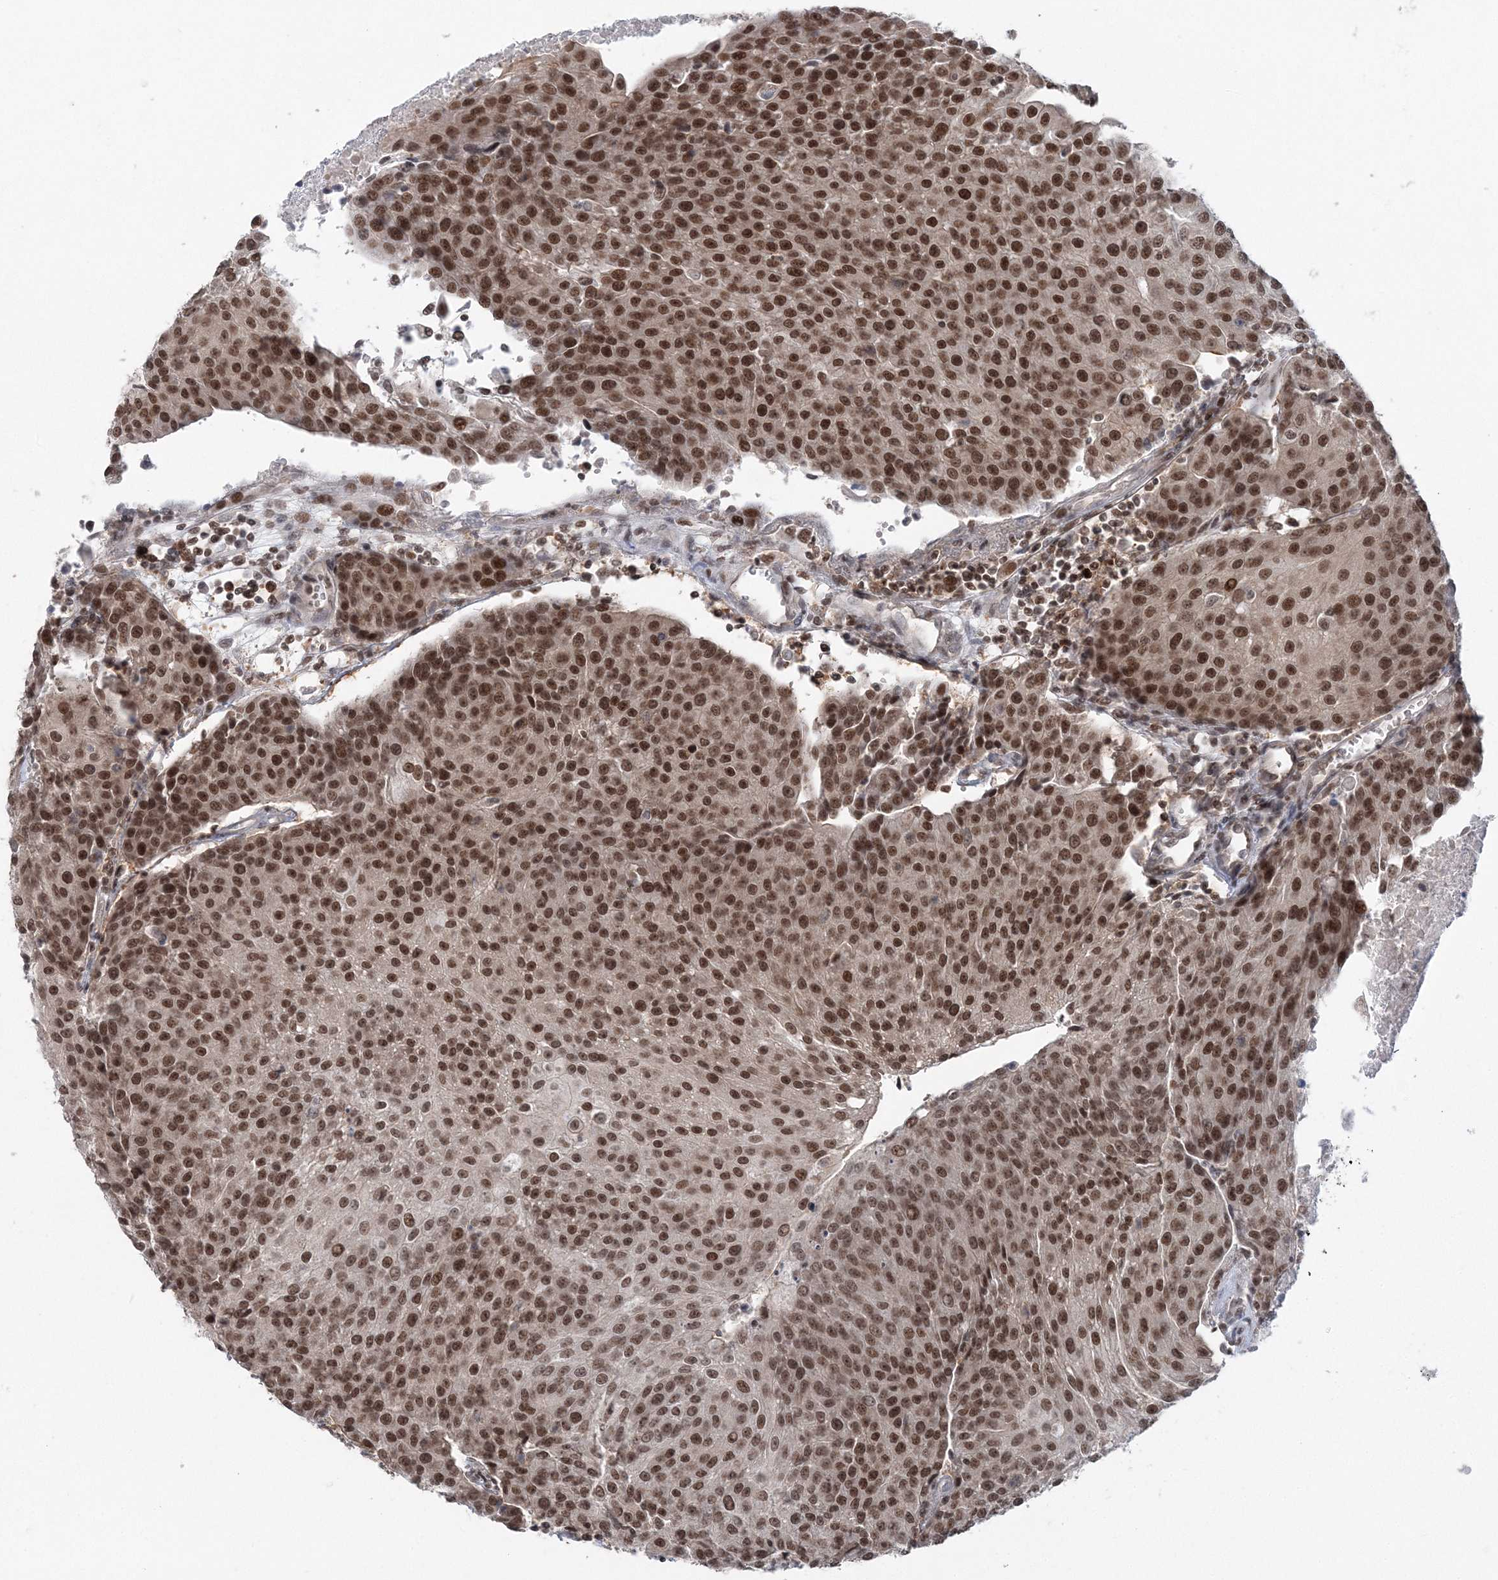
{"staining": {"intensity": "moderate", "quantity": ">75%", "location": "nuclear"}, "tissue": "urothelial cancer", "cell_type": "Tumor cells", "image_type": "cancer", "snomed": [{"axis": "morphology", "description": "Urothelial carcinoma, High grade"}, {"axis": "topography", "description": "Urinary bladder"}], "caption": "Immunohistochemical staining of urothelial cancer displays medium levels of moderate nuclear protein positivity in approximately >75% of tumor cells.", "gene": "PDS5A", "patient": {"sex": "female", "age": 85}}